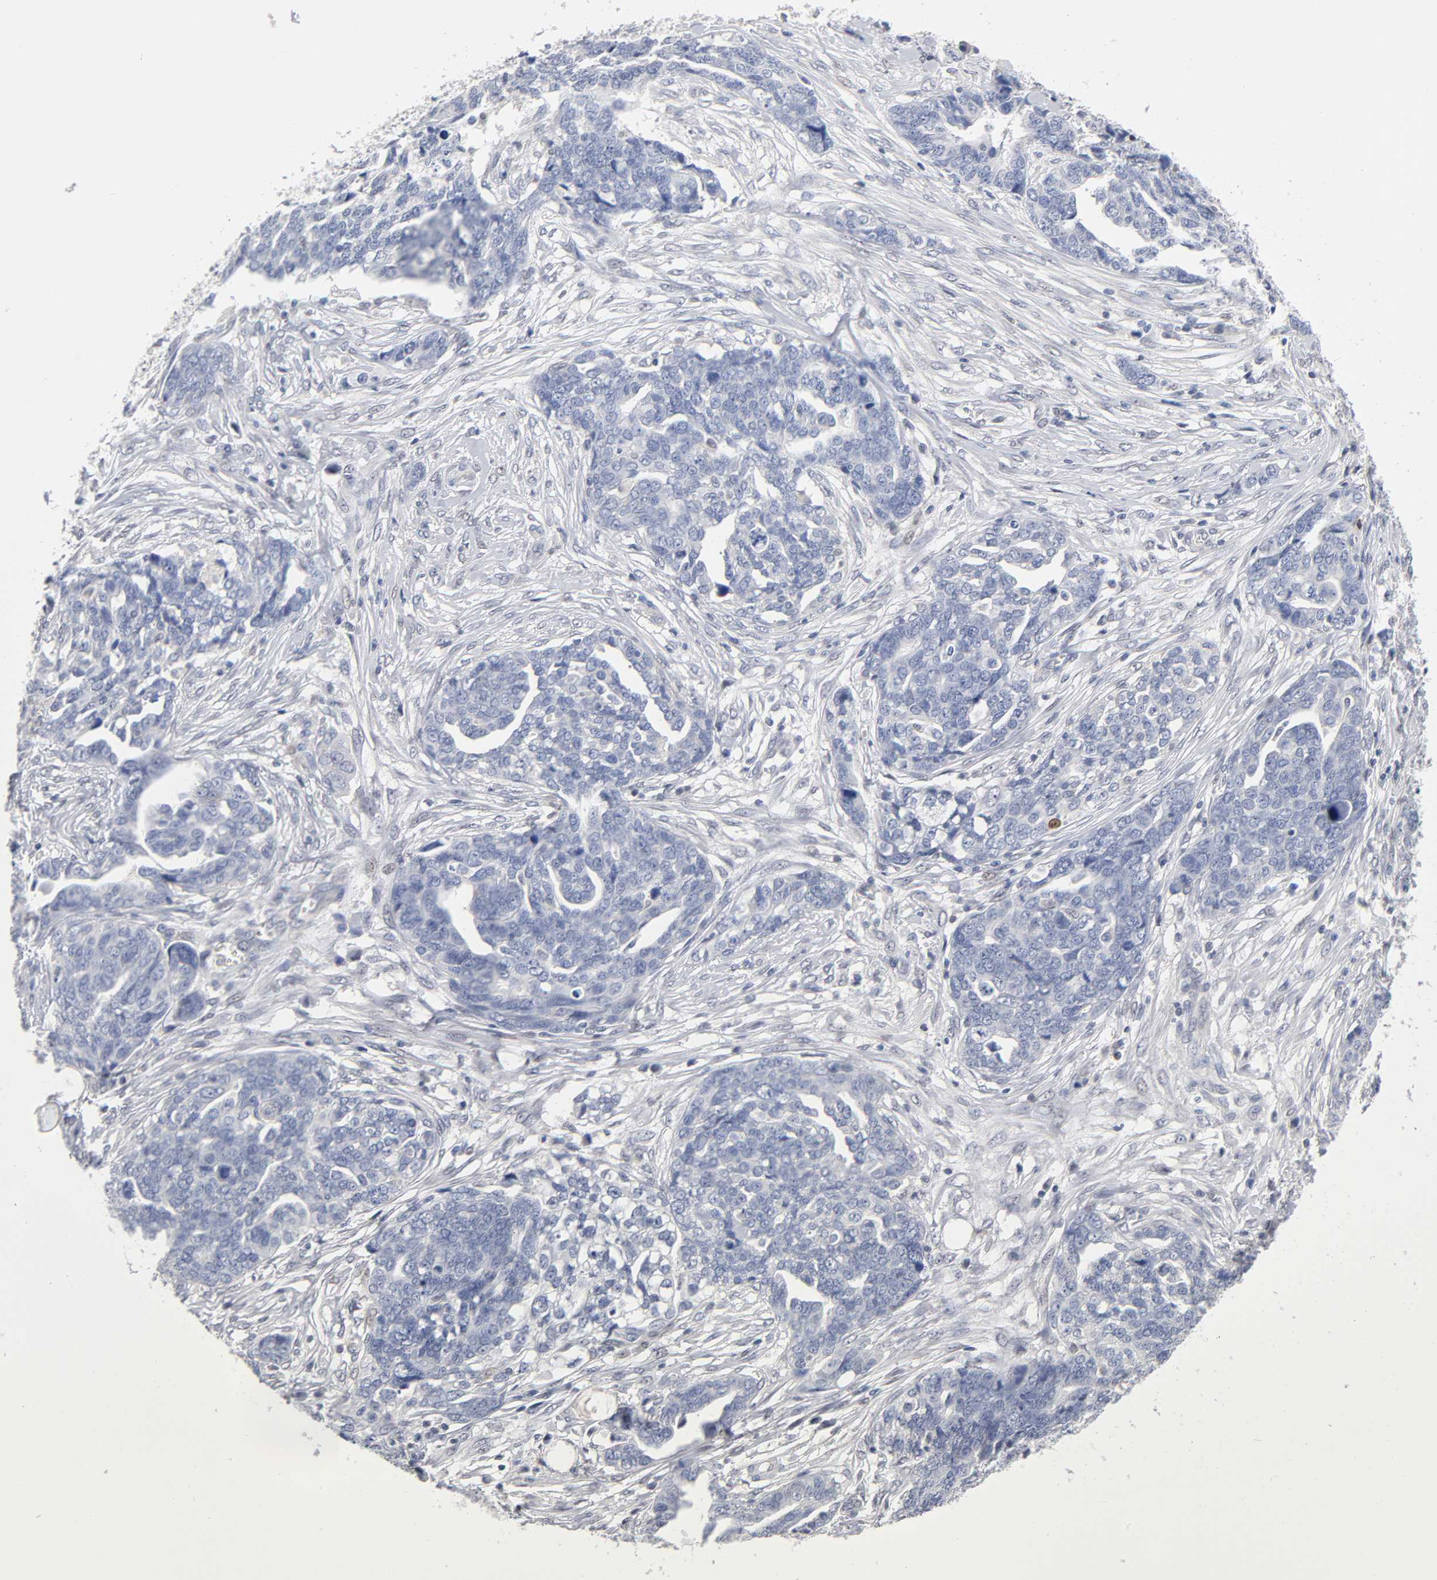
{"staining": {"intensity": "negative", "quantity": "none", "location": "none"}, "tissue": "ovarian cancer", "cell_type": "Tumor cells", "image_type": "cancer", "snomed": [{"axis": "morphology", "description": "Normal tissue, NOS"}, {"axis": "morphology", "description": "Cystadenocarcinoma, serous, NOS"}, {"axis": "topography", "description": "Fallopian tube"}, {"axis": "topography", "description": "Ovary"}], "caption": "Human ovarian cancer (serous cystadenocarcinoma) stained for a protein using immunohistochemistry displays no staining in tumor cells.", "gene": "NFATC1", "patient": {"sex": "female", "age": 56}}